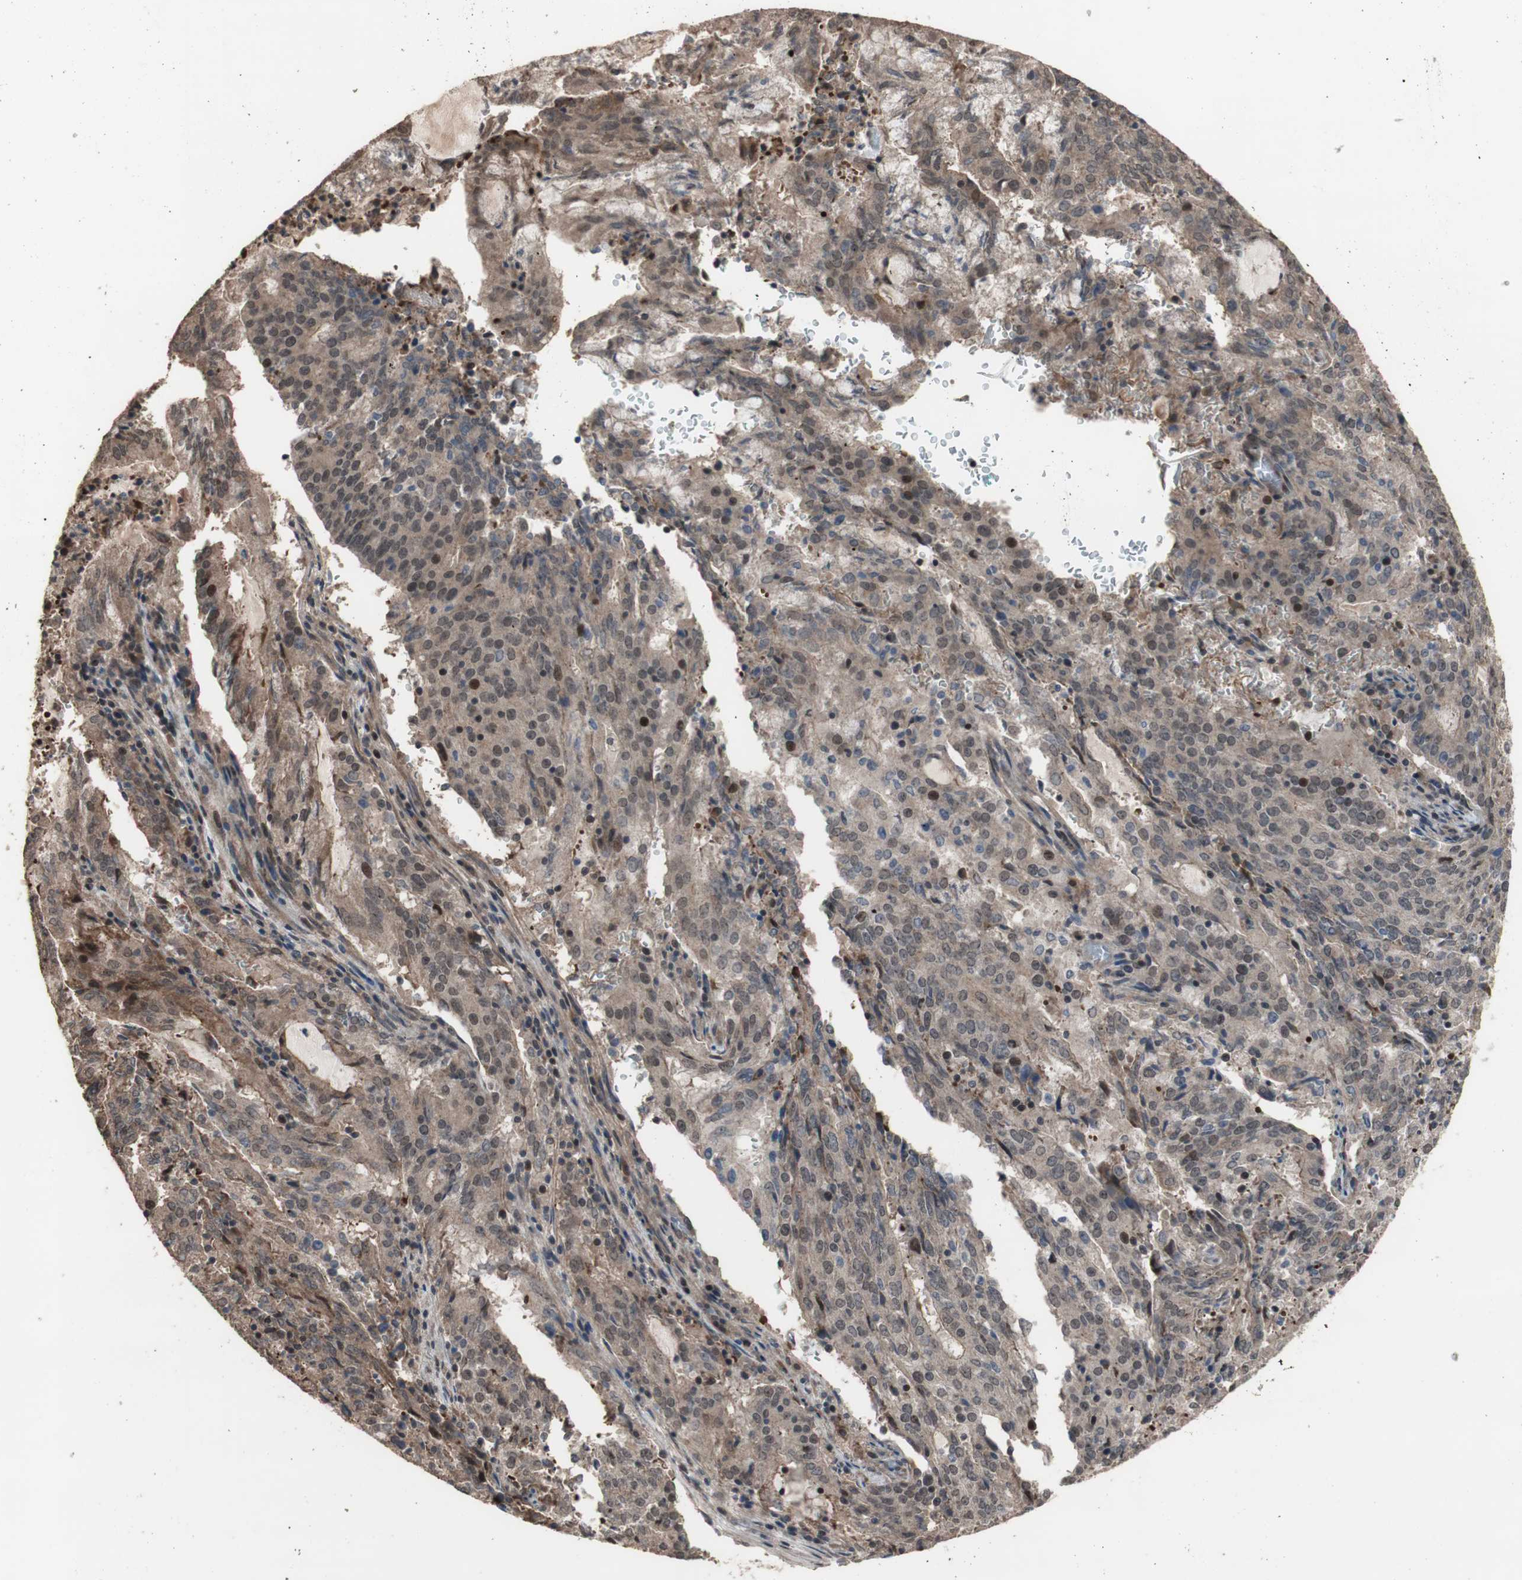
{"staining": {"intensity": "moderate", "quantity": ">75%", "location": "cytoplasmic/membranous,nuclear"}, "tissue": "cervical cancer", "cell_type": "Tumor cells", "image_type": "cancer", "snomed": [{"axis": "morphology", "description": "Adenocarcinoma, NOS"}, {"axis": "topography", "description": "Cervix"}], "caption": "High-magnification brightfield microscopy of adenocarcinoma (cervical) stained with DAB (3,3'-diaminobenzidine) (brown) and counterstained with hematoxylin (blue). tumor cells exhibit moderate cytoplasmic/membranous and nuclear staining is seen in approximately>75% of cells. (DAB (3,3'-diaminobenzidine) IHC, brown staining for protein, blue staining for nuclei).", "gene": "KANSL1", "patient": {"sex": "female", "age": 44}}